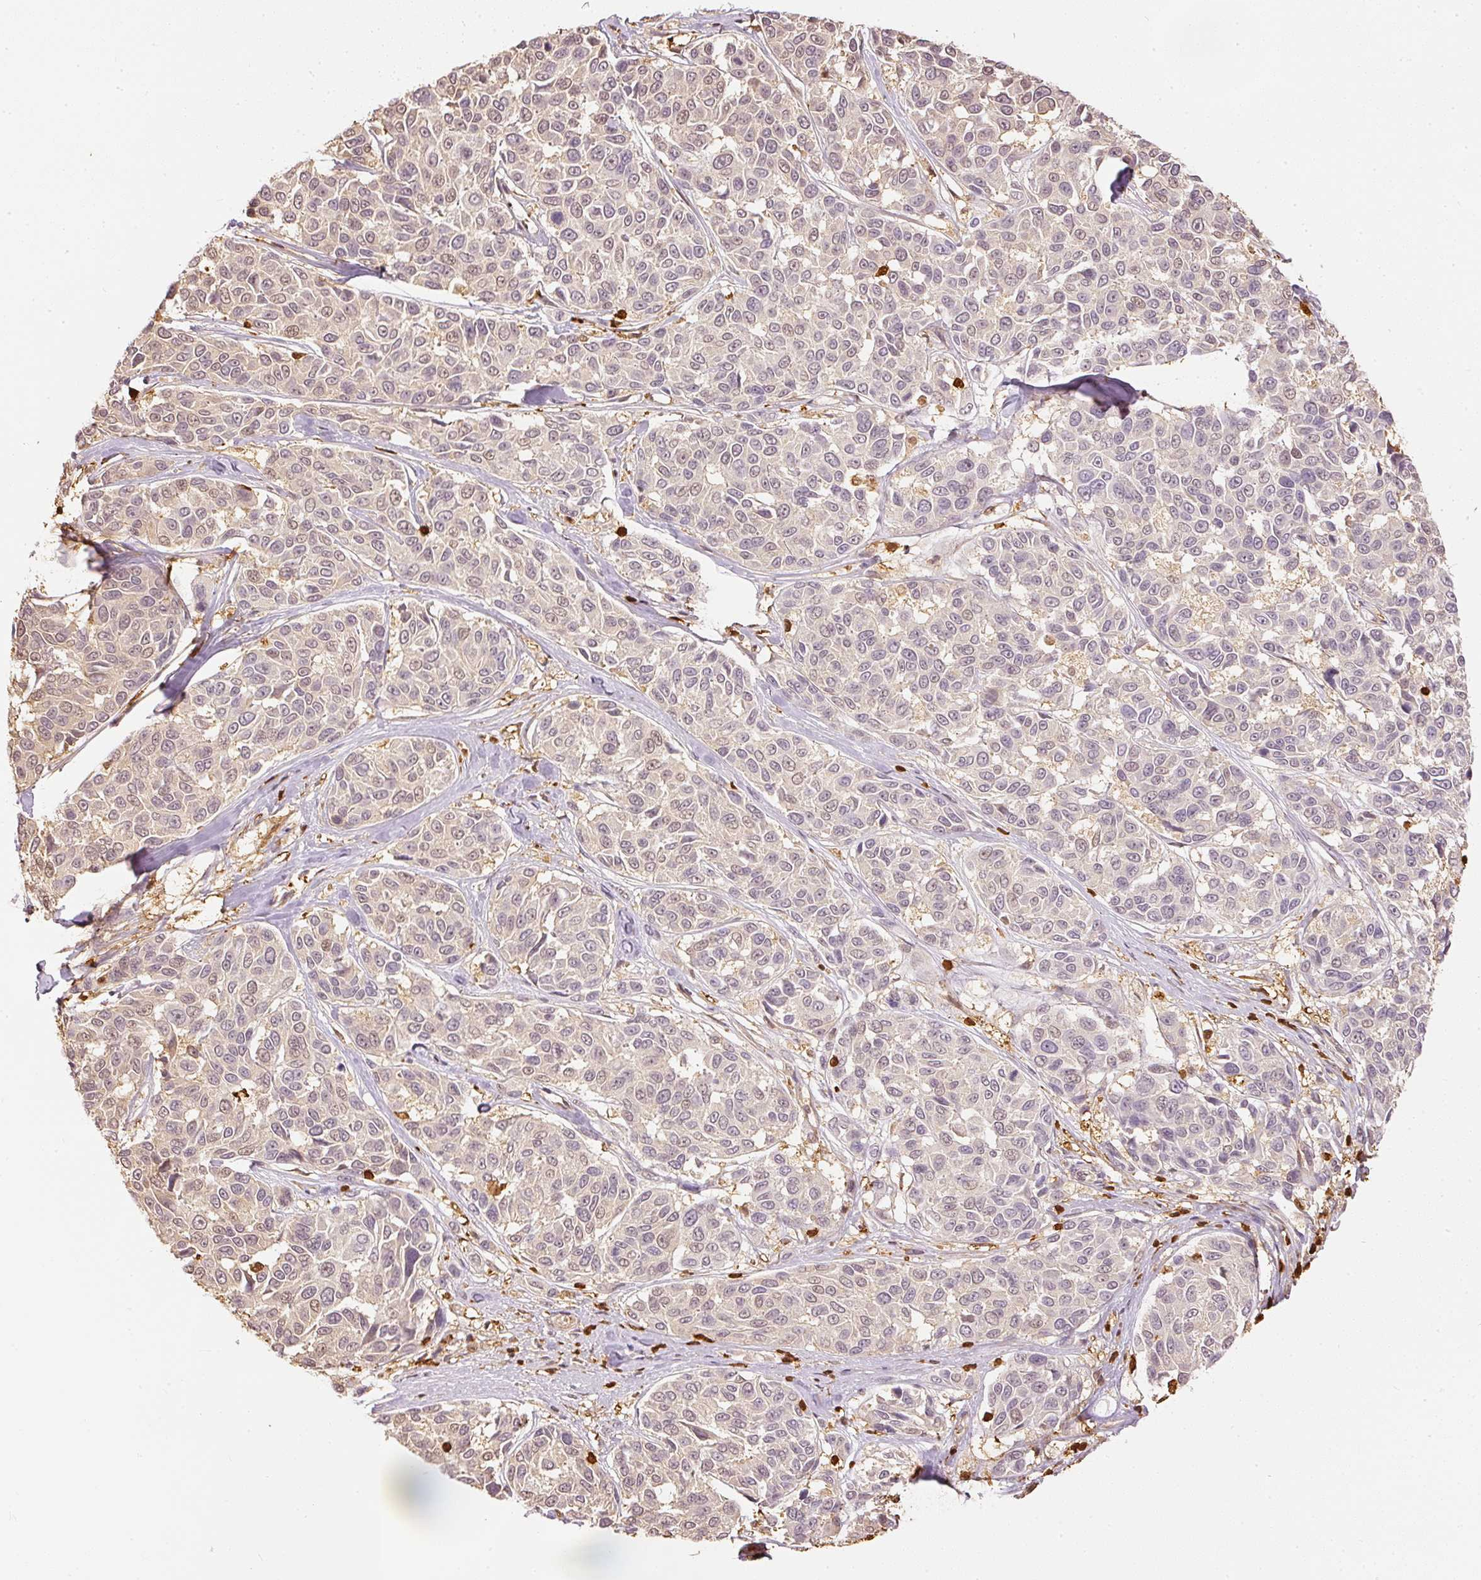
{"staining": {"intensity": "negative", "quantity": "none", "location": "none"}, "tissue": "melanoma", "cell_type": "Tumor cells", "image_type": "cancer", "snomed": [{"axis": "morphology", "description": "Malignant melanoma, NOS"}, {"axis": "topography", "description": "Skin"}], "caption": "Immunohistochemical staining of human malignant melanoma displays no significant expression in tumor cells. (DAB (3,3'-diaminobenzidine) immunohistochemistry (IHC) with hematoxylin counter stain).", "gene": "PFN1", "patient": {"sex": "female", "age": 66}}